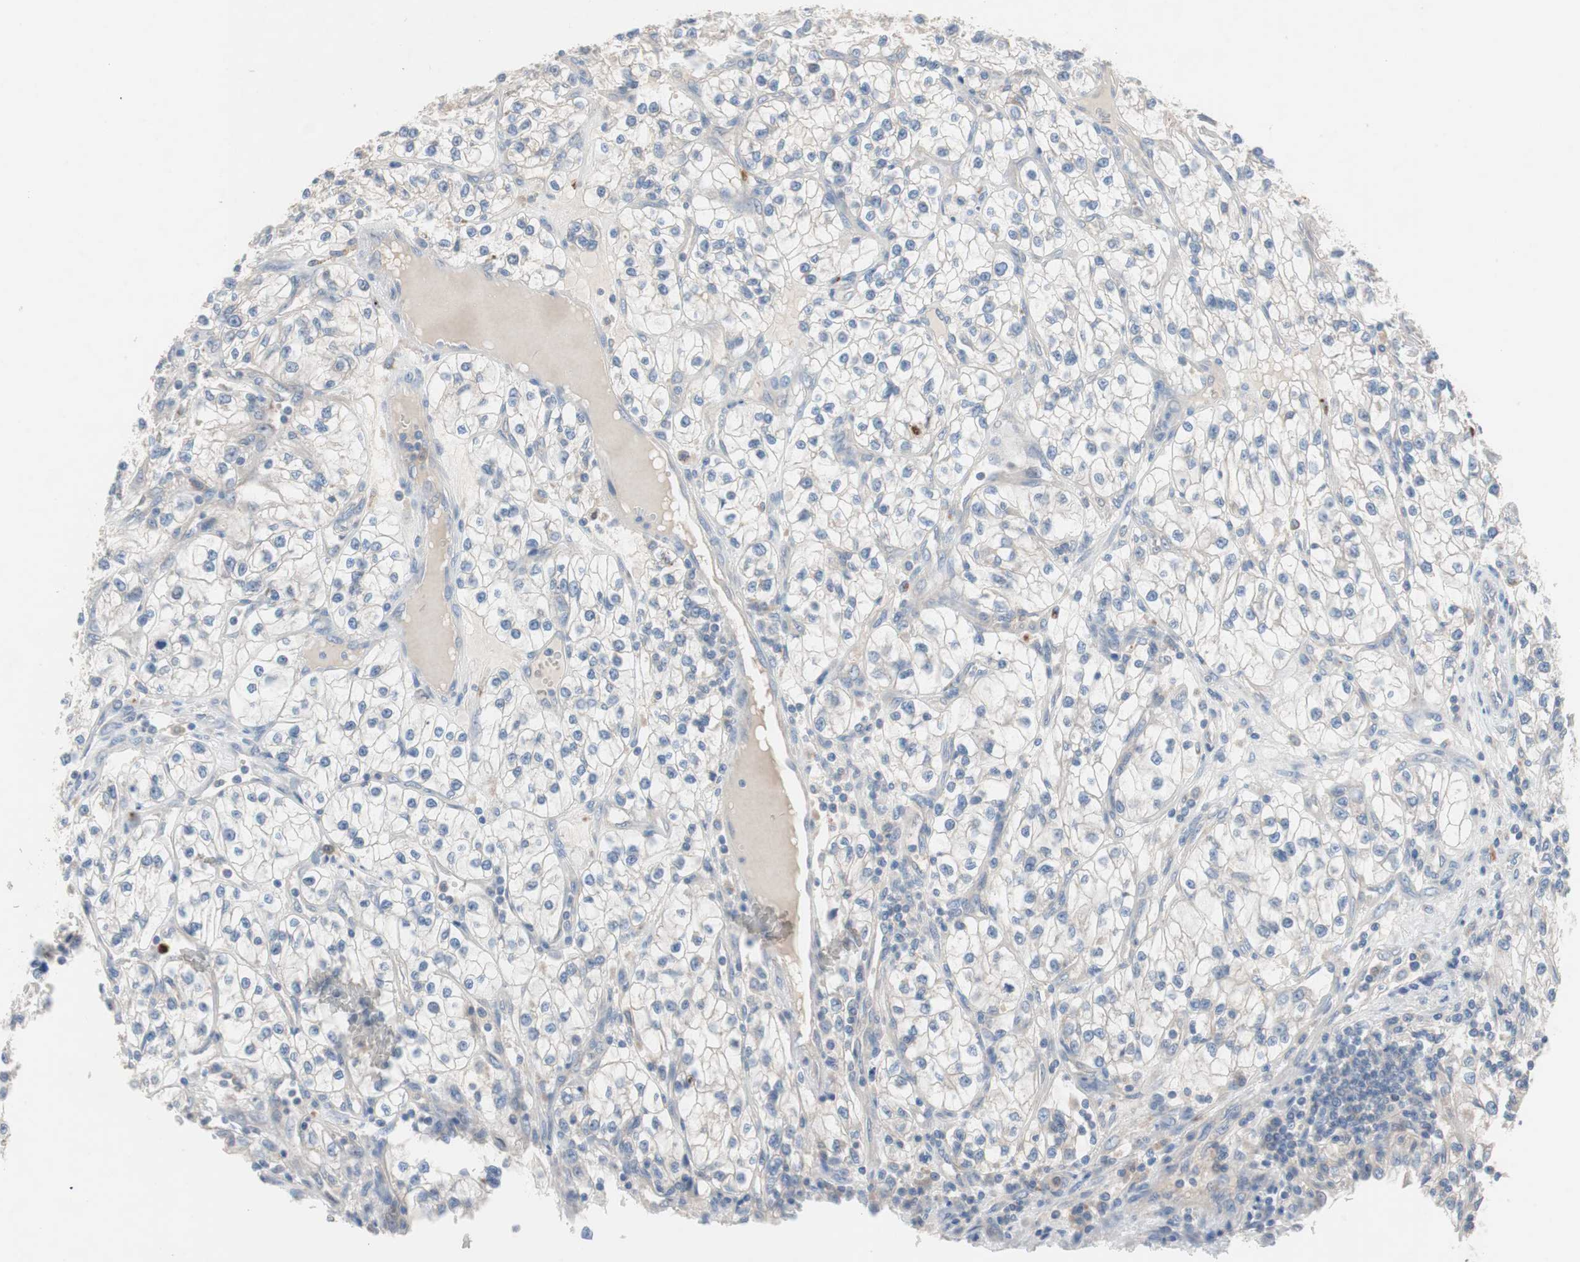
{"staining": {"intensity": "negative", "quantity": "none", "location": "none"}, "tissue": "renal cancer", "cell_type": "Tumor cells", "image_type": "cancer", "snomed": [{"axis": "morphology", "description": "Adenocarcinoma, NOS"}, {"axis": "topography", "description": "Kidney"}], "caption": "DAB immunohistochemical staining of renal adenocarcinoma exhibits no significant positivity in tumor cells.", "gene": "CLEC4D", "patient": {"sex": "female", "age": 57}}